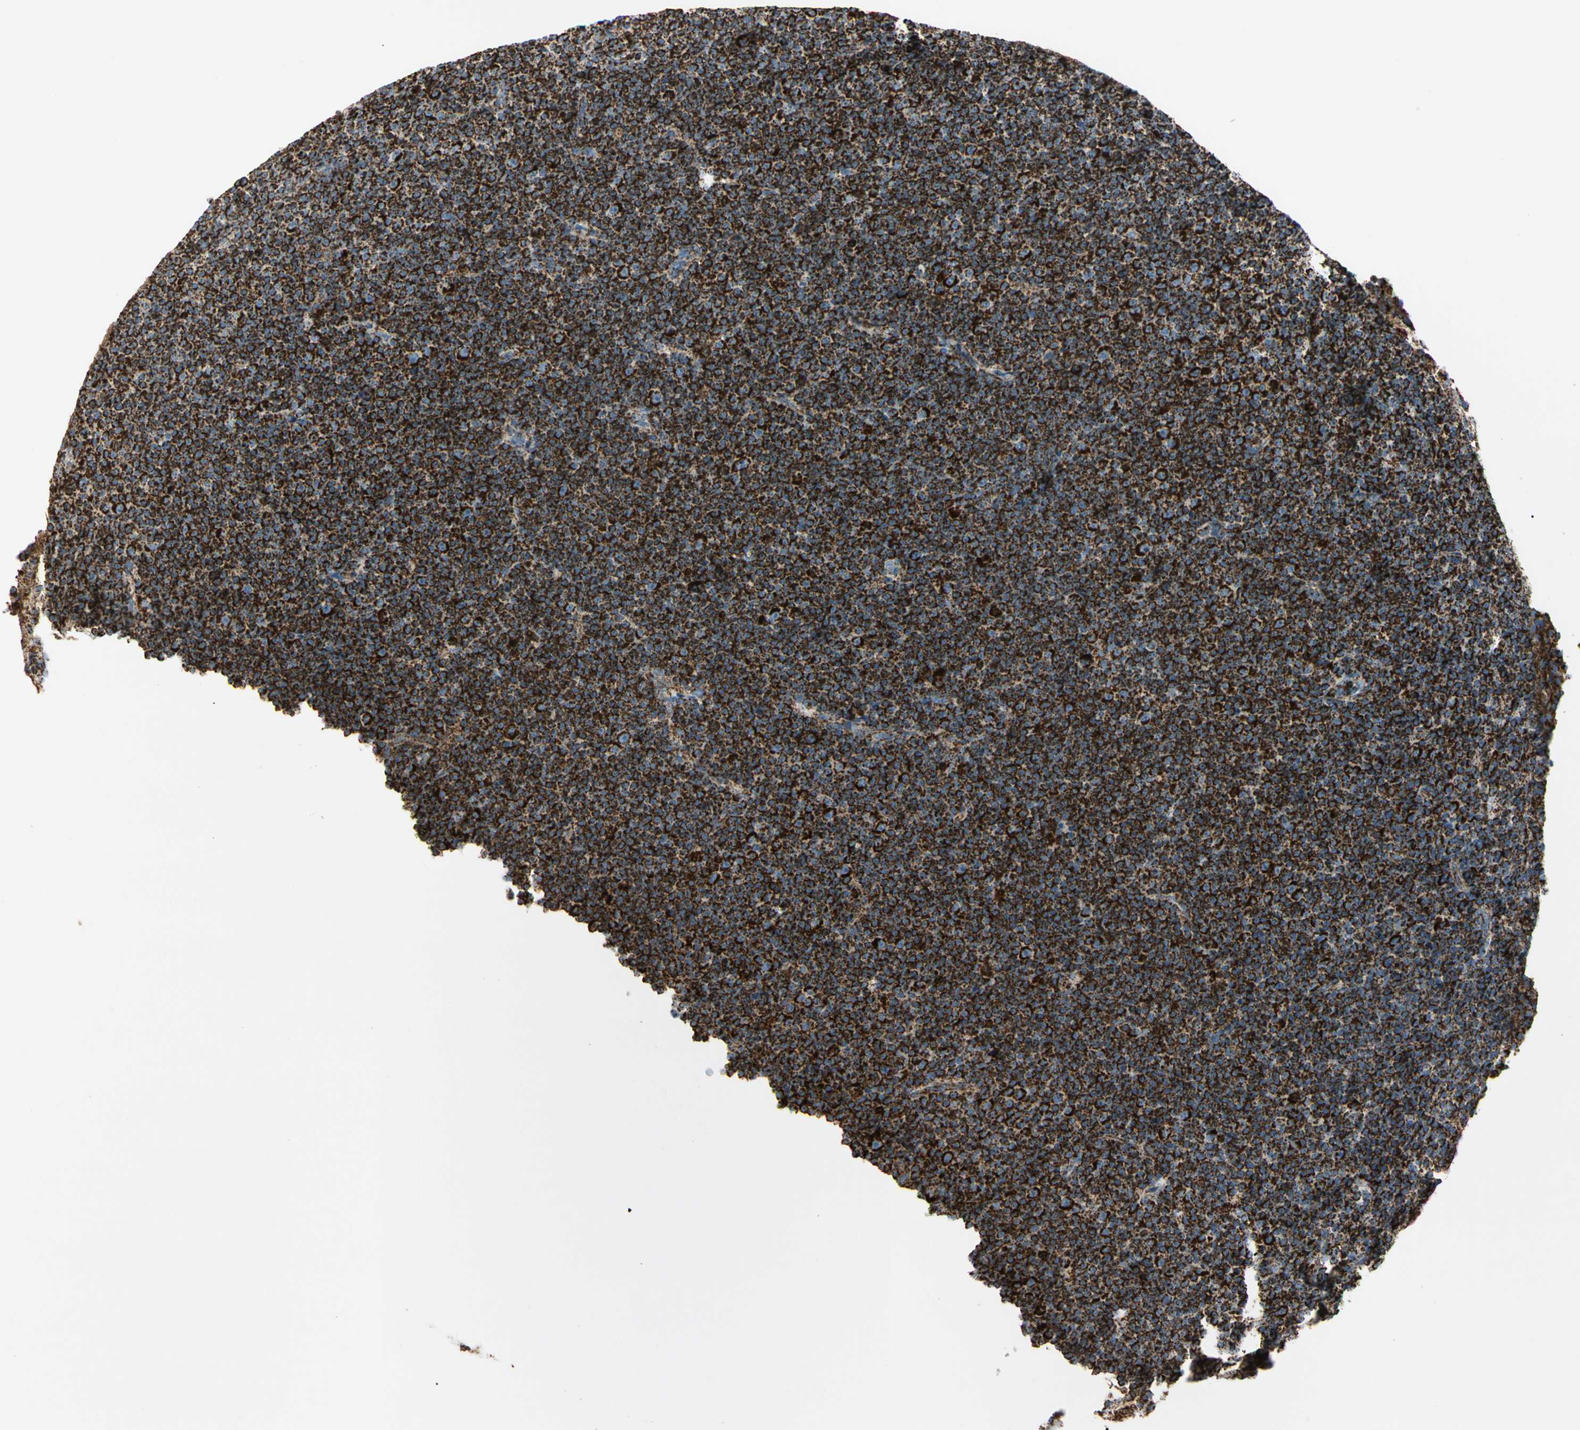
{"staining": {"intensity": "strong", "quantity": ">75%", "location": "cytoplasmic/membranous"}, "tissue": "lymphoma", "cell_type": "Tumor cells", "image_type": "cancer", "snomed": [{"axis": "morphology", "description": "Malignant lymphoma, non-Hodgkin's type, Low grade"}, {"axis": "topography", "description": "Lymph node"}], "caption": "DAB (3,3'-diaminobenzidine) immunohistochemical staining of human lymphoma reveals strong cytoplasmic/membranous protein positivity in about >75% of tumor cells.", "gene": "ME2", "patient": {"sex": "female", "age": 67}}